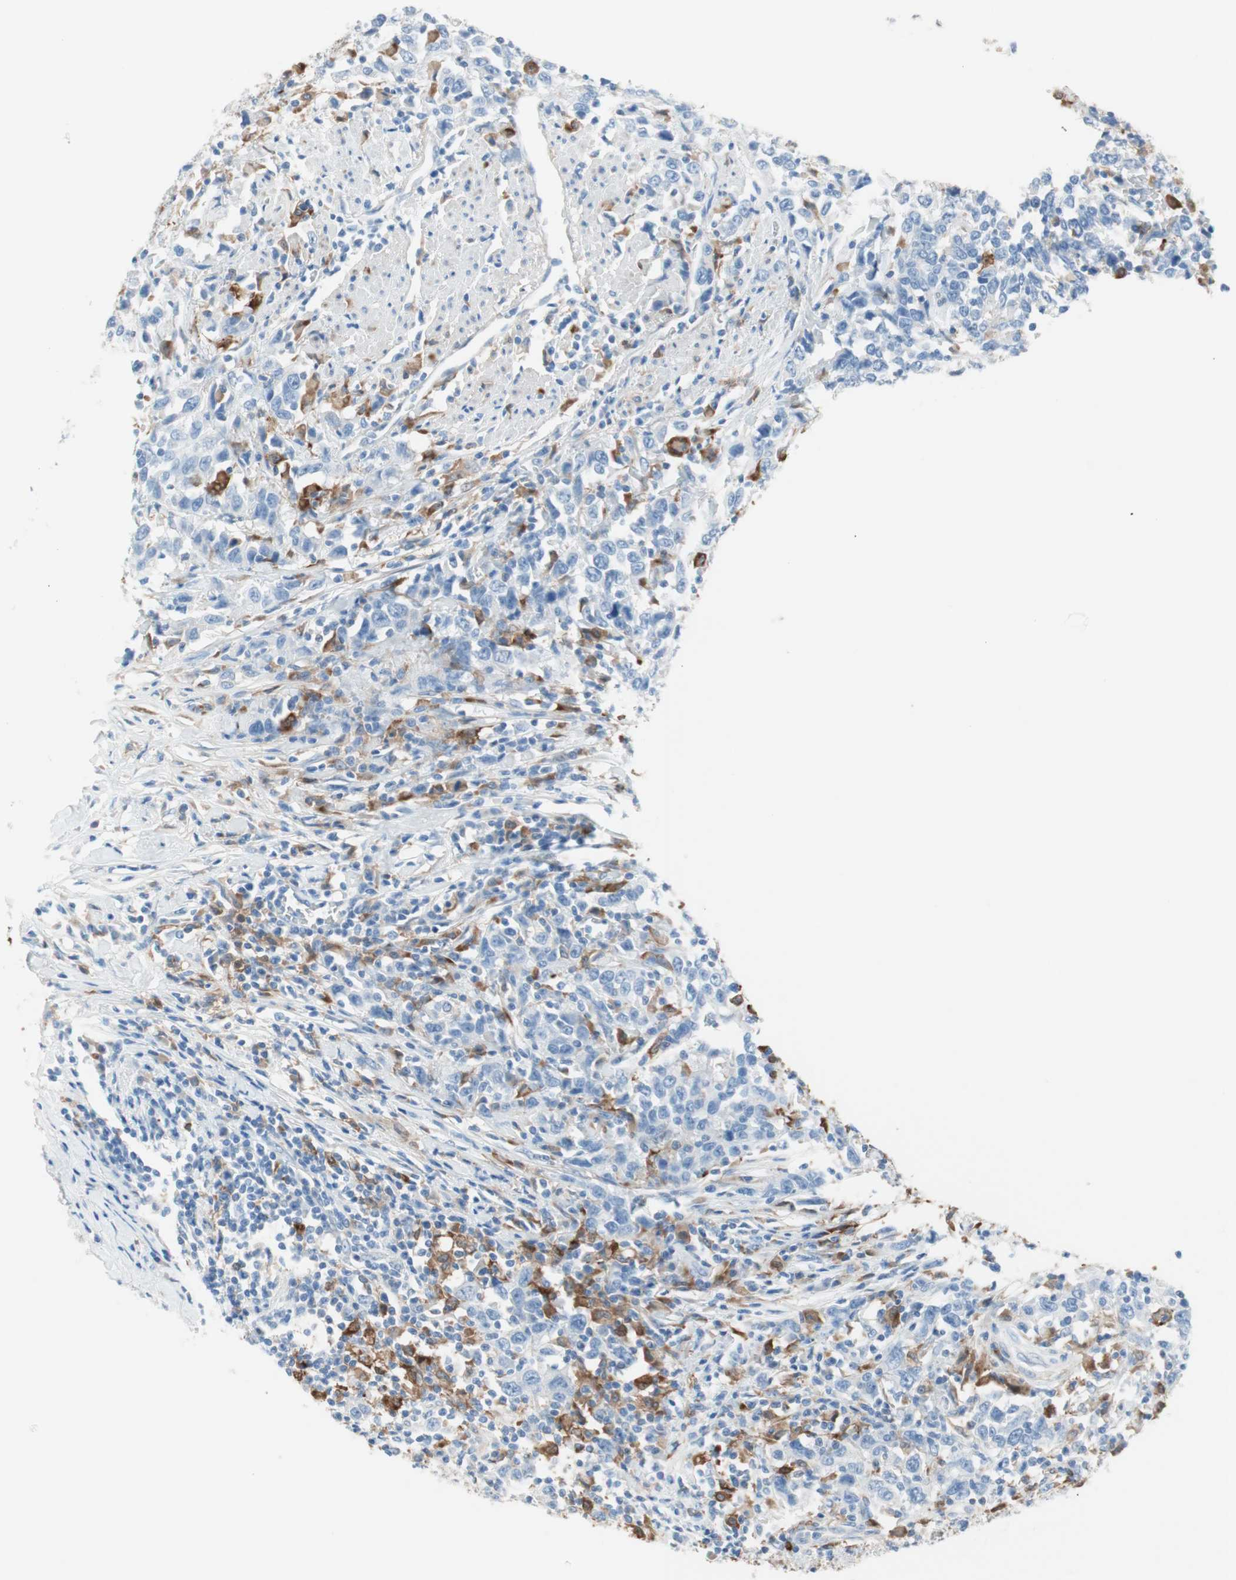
{"staining": {"intensity": "negative", "quantity": "none", "location": "none"}, "tissue": "urothelial cancer", "cell_type": "Tumor cells", "image_type": "cancer", "snomed": [{"axis": "morphology", "description": "Urothelial carcinoma, High grade"}, {"axis": "topography", "description": "Urinary bladder"}], "caption": "A photomicrograph of human urothelial carcinoma (high-grade) is negative for staining in tumor cells. (Stains: DAB IHC with hematoxylin counter stain, Microscopy: brightfield microscopy at high magnification).", "gene": "GLUL", "patient": {"sex": "male", "age": 61}}